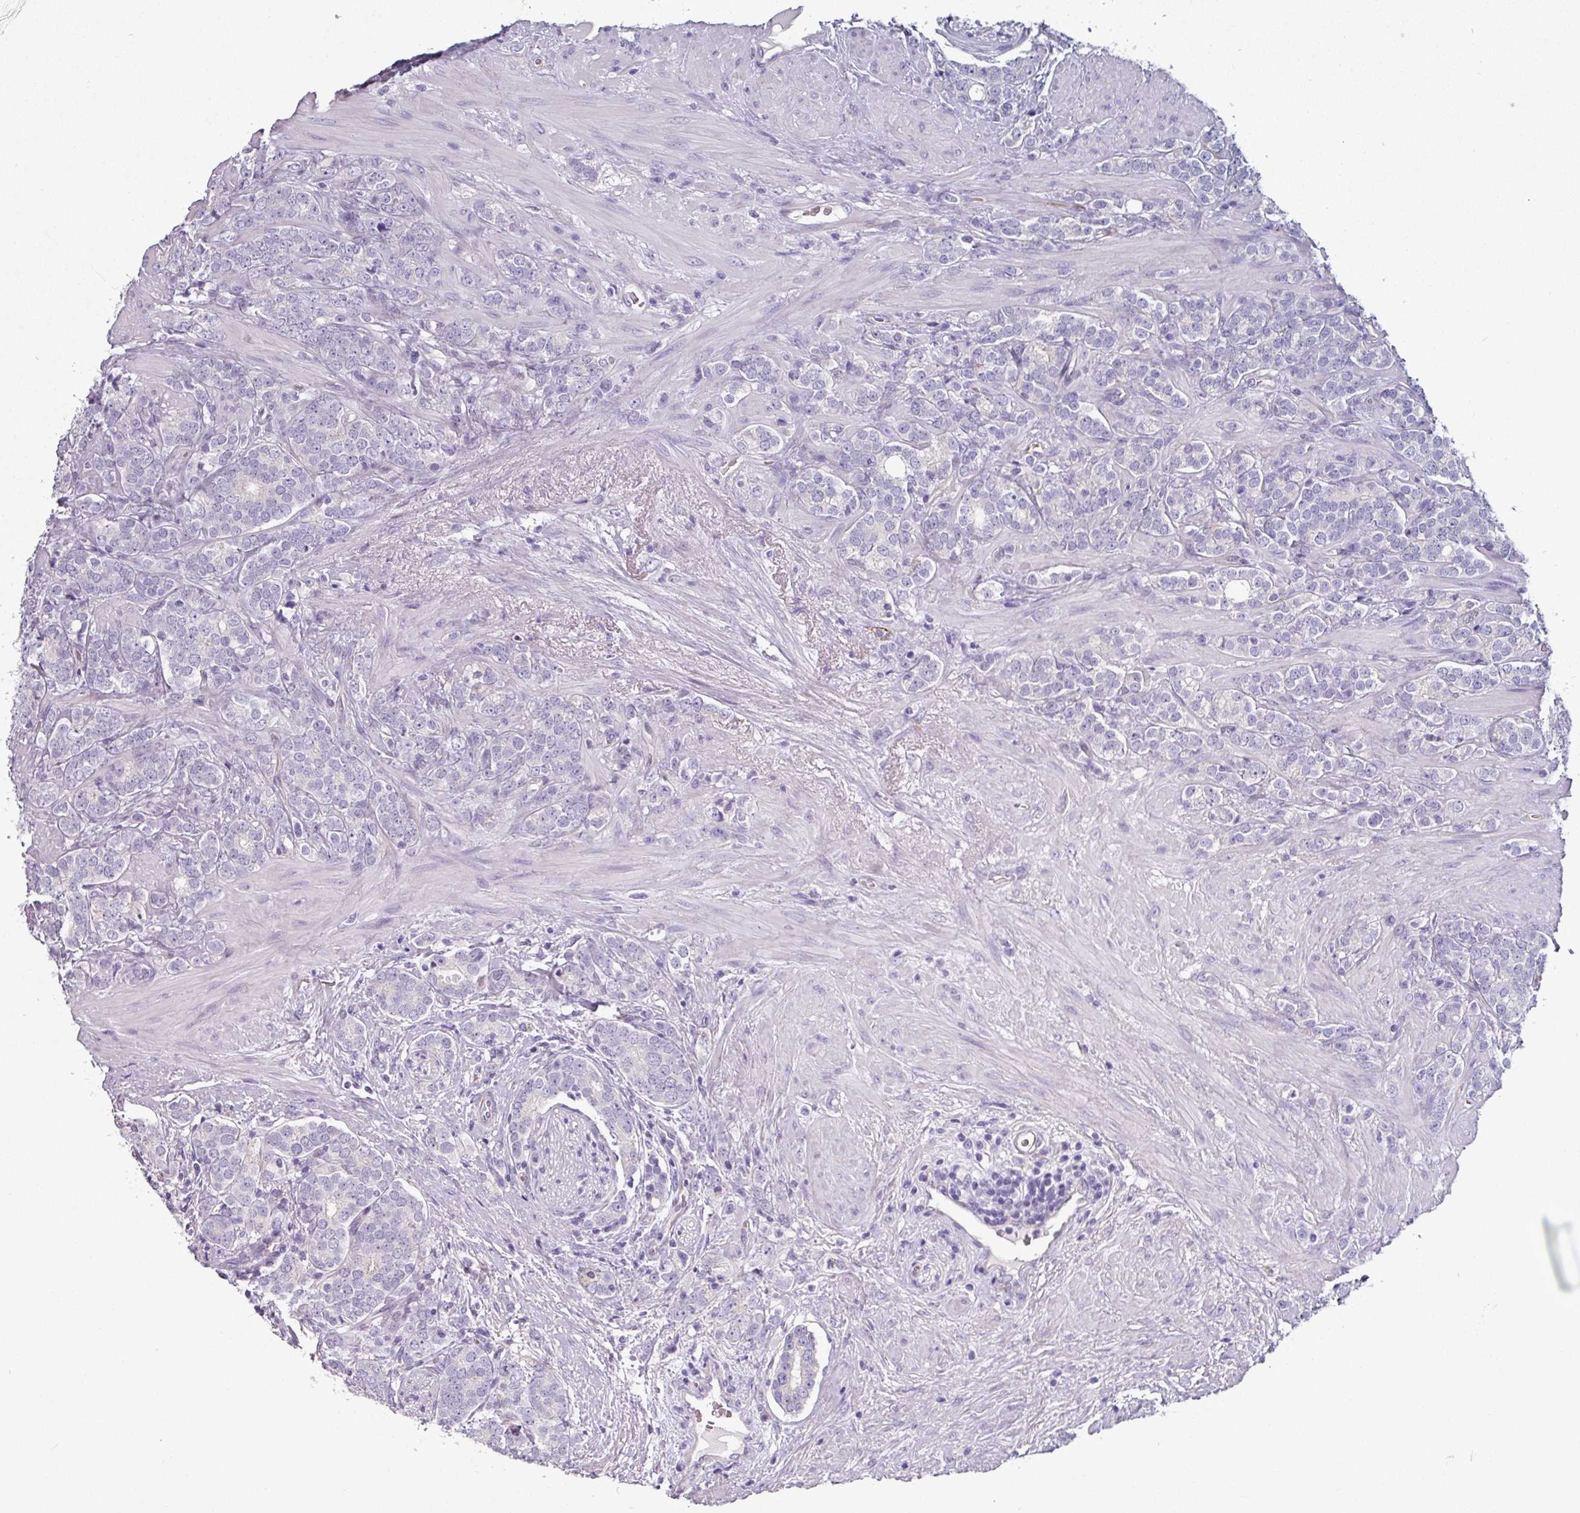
{"staining": {"intensity": "negative", "quantity": "none", "location": "none"}, "tissue": "prostate cancer", "cell_type": "Tumor cells", "image_type": "cancer", "snomed": [{"axis": "morphology", "description": "Adenocarcinoma, High grade"}, {"axis": "topography", "description": "Prostate"}], "caption": "High-grade adenocarcinoma (prostate) stained for a protein using immunohistochemistry (IHC) exhibits no positivity tumor cells.", "gene": "SLC17A7", "patient": {"sex": "male", "age": 64}}